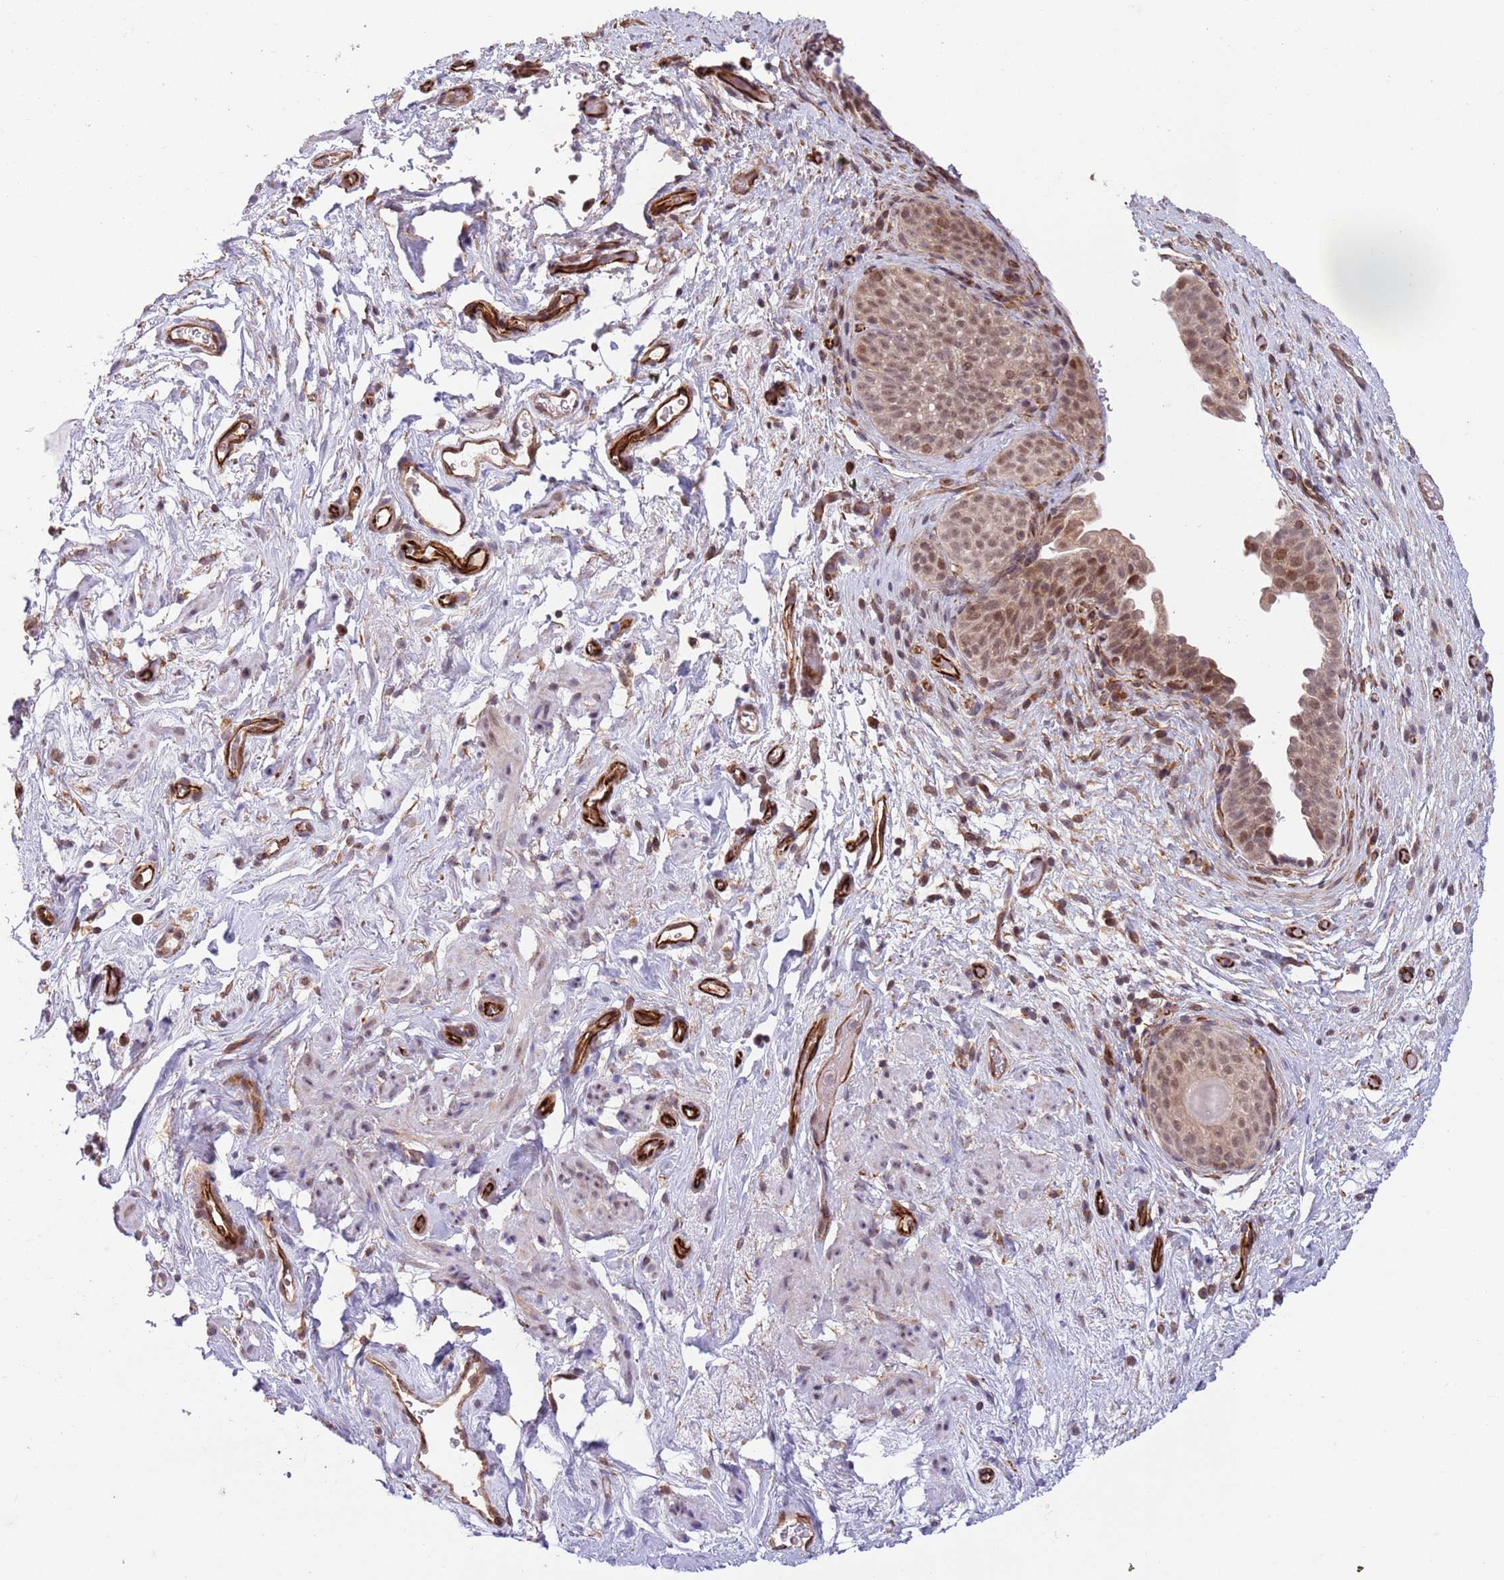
{"staining": {"intensity": "weak", "quantity": "25%-75%", "location": "cytoplasmic/membranous"}, "tissue": "smooth muscle", "cell_type": "Smooth muscle cells", "image_type": "normal", "snomed": [{"axis": "morphology", "description": "Normal tissue, NOS"}, {"axis": "topography", "description": "Smooth muscle"}, {"axis": "topography", "description": "Peripheral nerve tissue"}], "caption": "Weak cytoplasmic/membranous protein expression is appreciated in about 25%-75% of smooth muscle cells in smooth muscle.", "gene": "CHD9", "patient": {"sex": "male", "age": 69}}